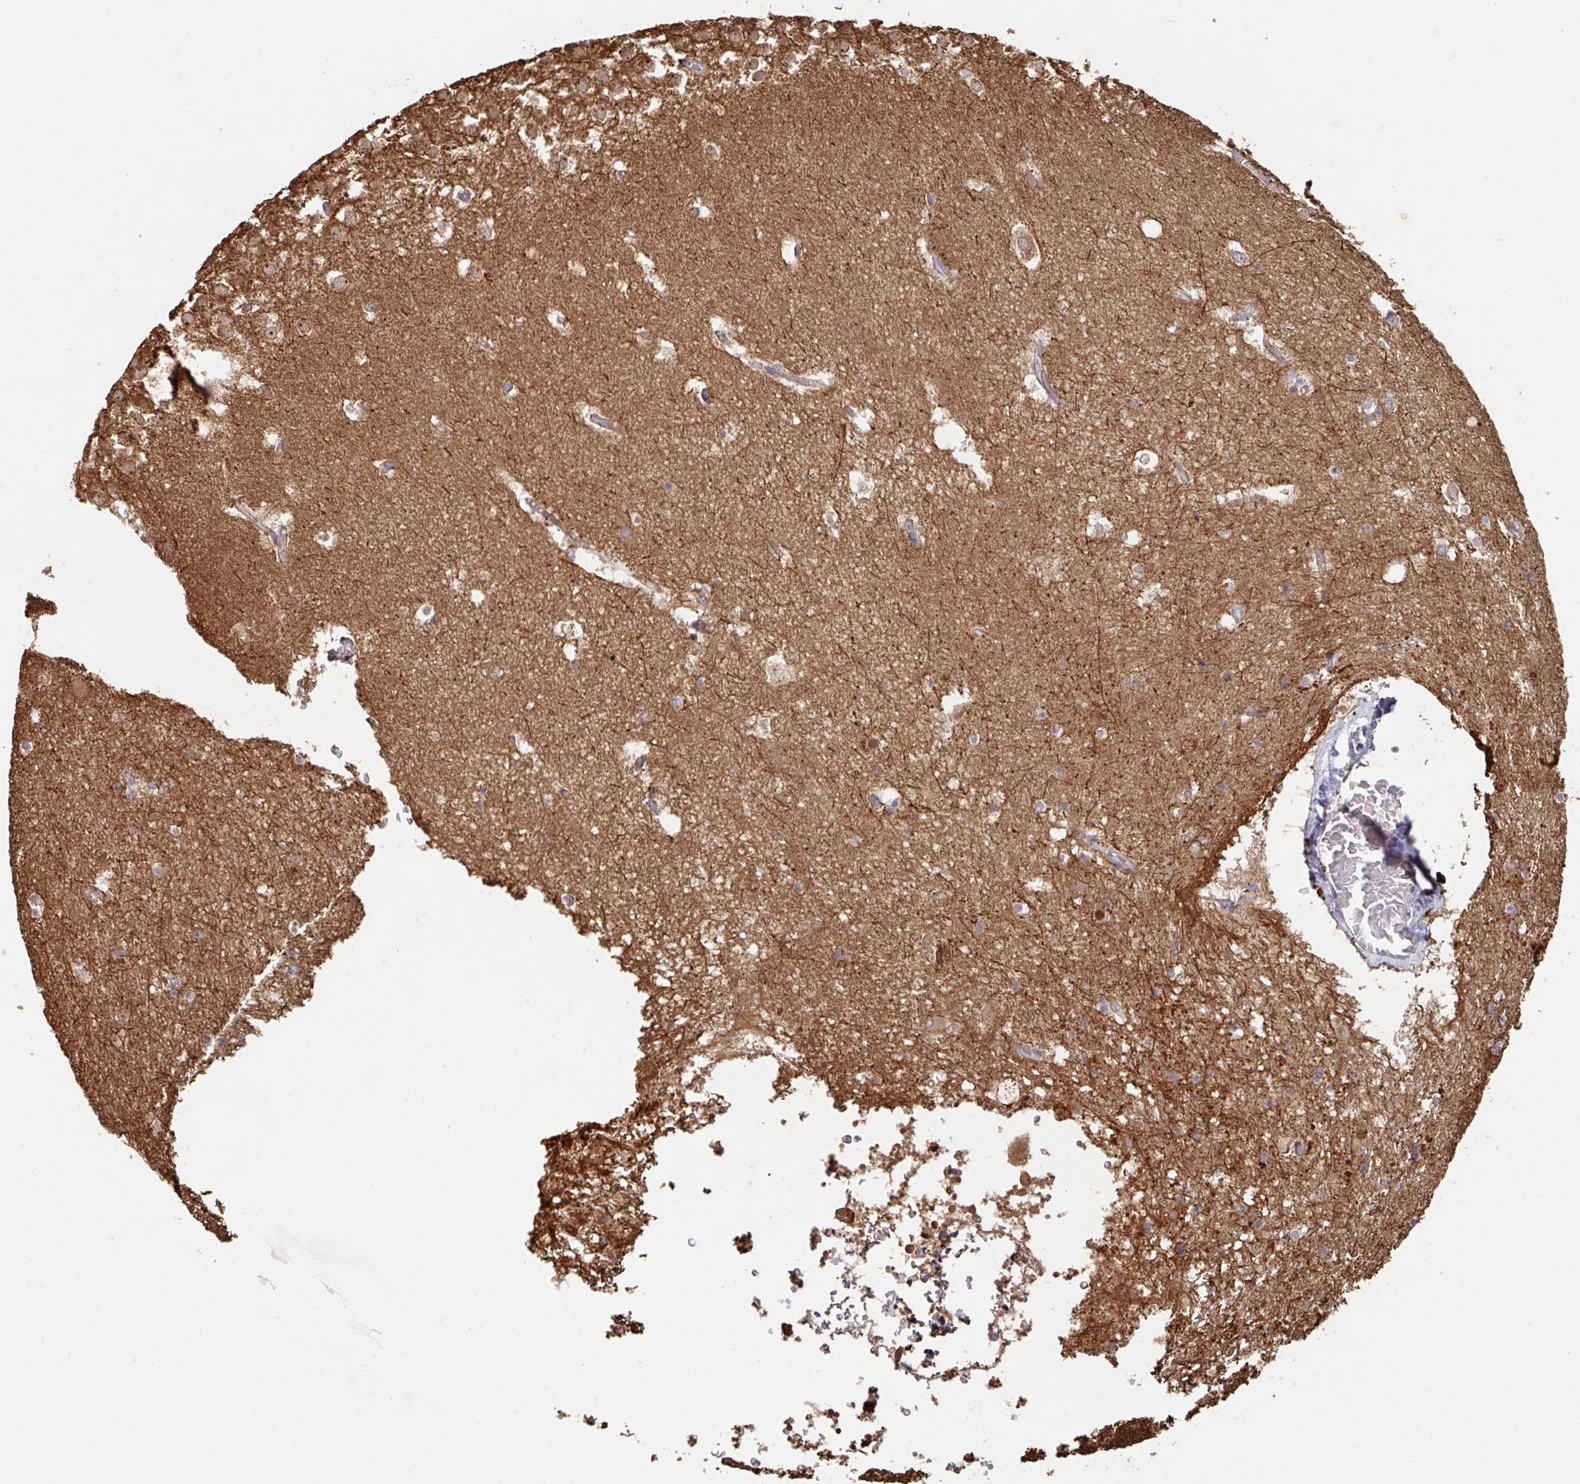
{"staining": {"intensity": "weak", "quantity": "<25%", "location": "cytoplasmic/membranous"}, "tissue": "hippocampus", "cell_type": "Glial cells", "image_type": "normal", "snomed": [{"axis": "morphology", "description": "Normal tissue, NOS"}, {"axis": "topography", "description": "Hippocampus"}], "caption": "The micrograph reveals no significant expression in glial cells of hippocampus.", "gene": "TRIM14", "patient": {"sex": "female", "age": 52}}